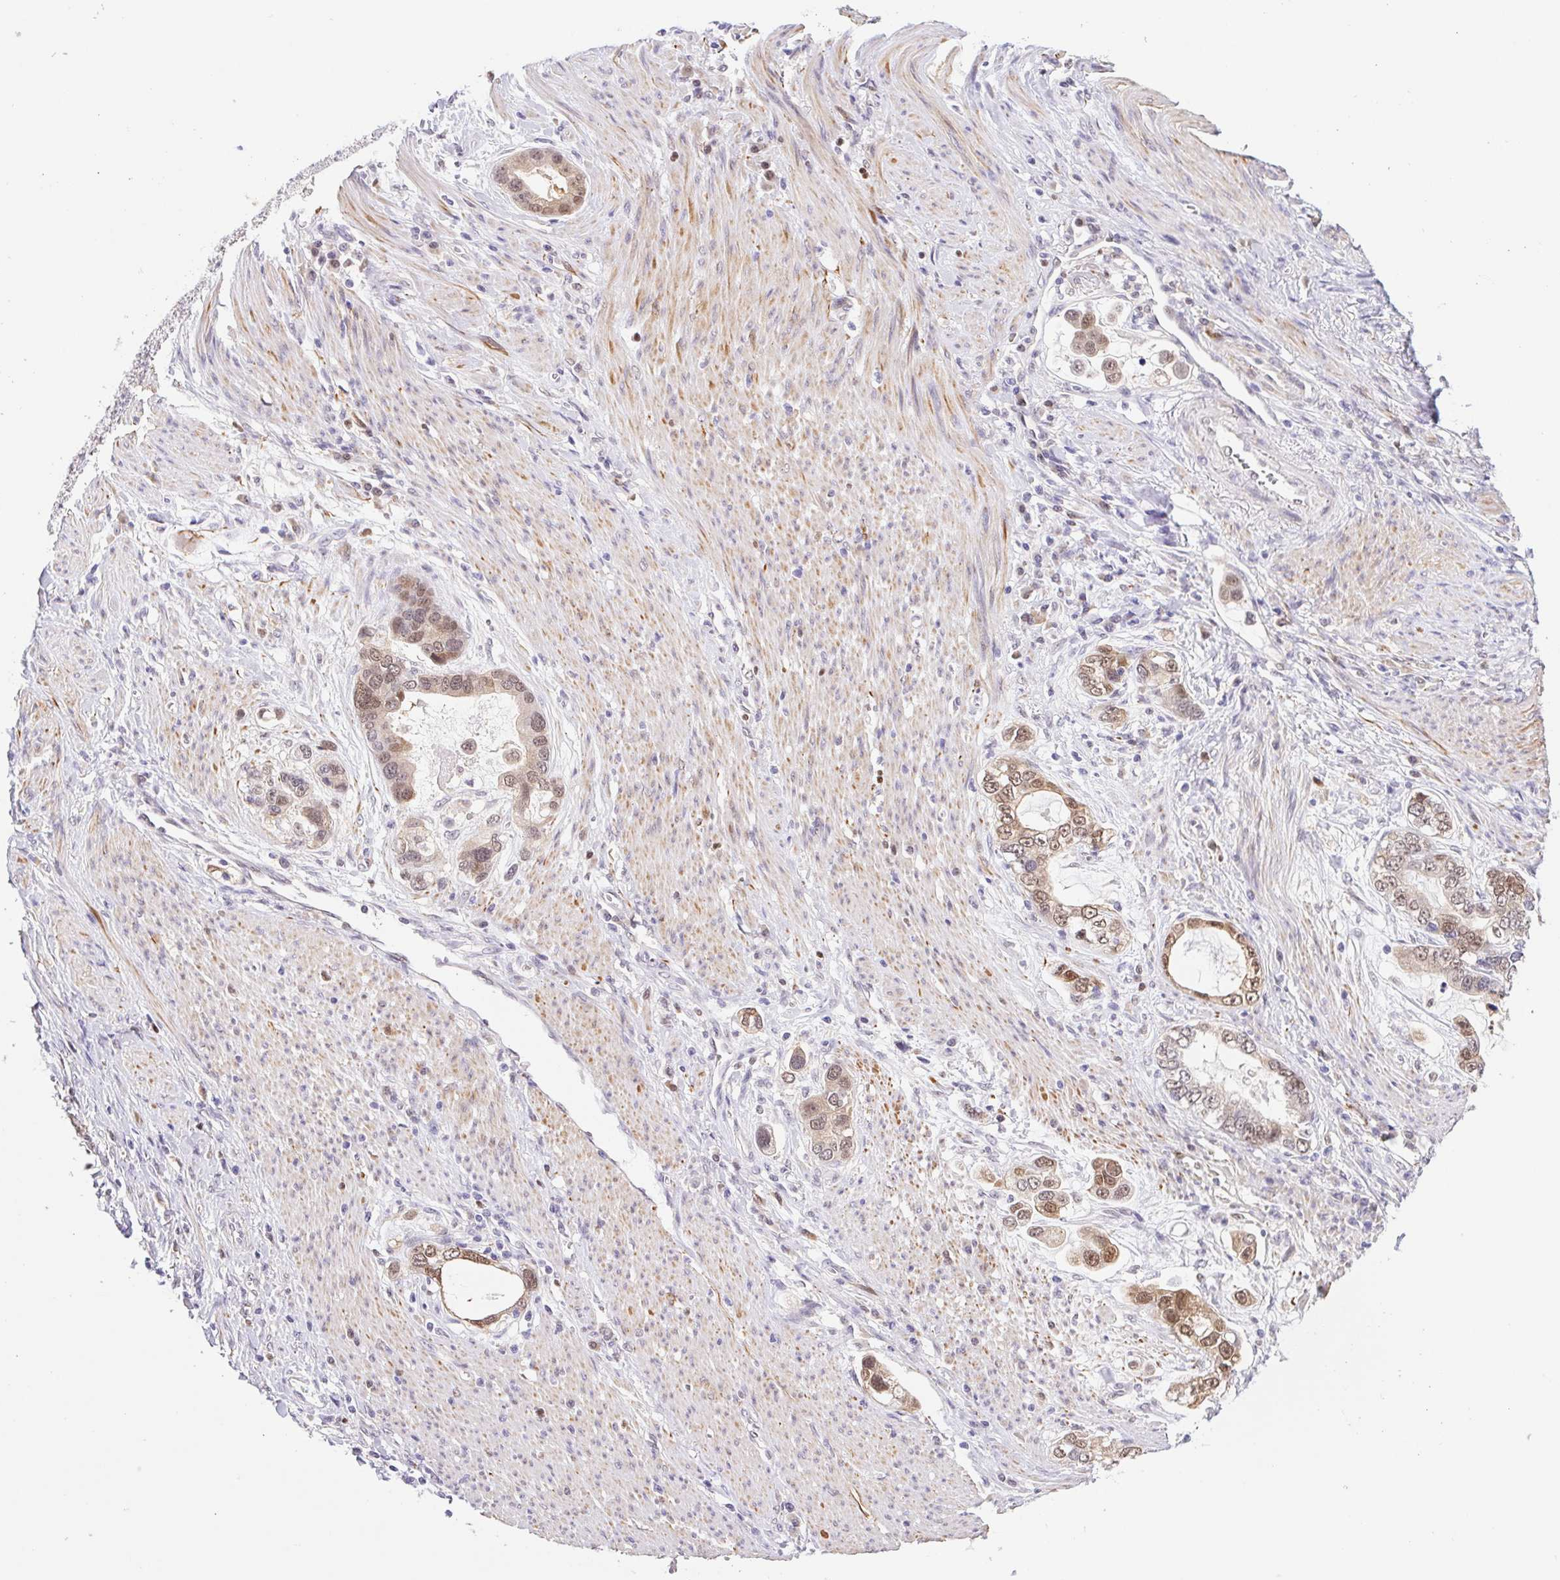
{"staining": {"intensity": "moderate", "quantity": "25%-75%", "location": "nuclear"}, "tissue": "stomach cancer", "cell_type": "Tumor cells", "image_type": "cancer", "snomed": [{"axis": "morphology", "description": "Adenocarcinoma, NOS"}, {"axis": "topography", "description": "Stomach, lower"}], "caption": "IHC image of neoplastic tissue: stomach cancer (adenocarcinoma) stained using IHC exhibits medium levels of moderate protein expression localized specifically in the nuclear of tumor cells, appearing as a nuclear brown color.", "gene": "L3MBTL4", "patient": {"sex": "female", "age": 93}}